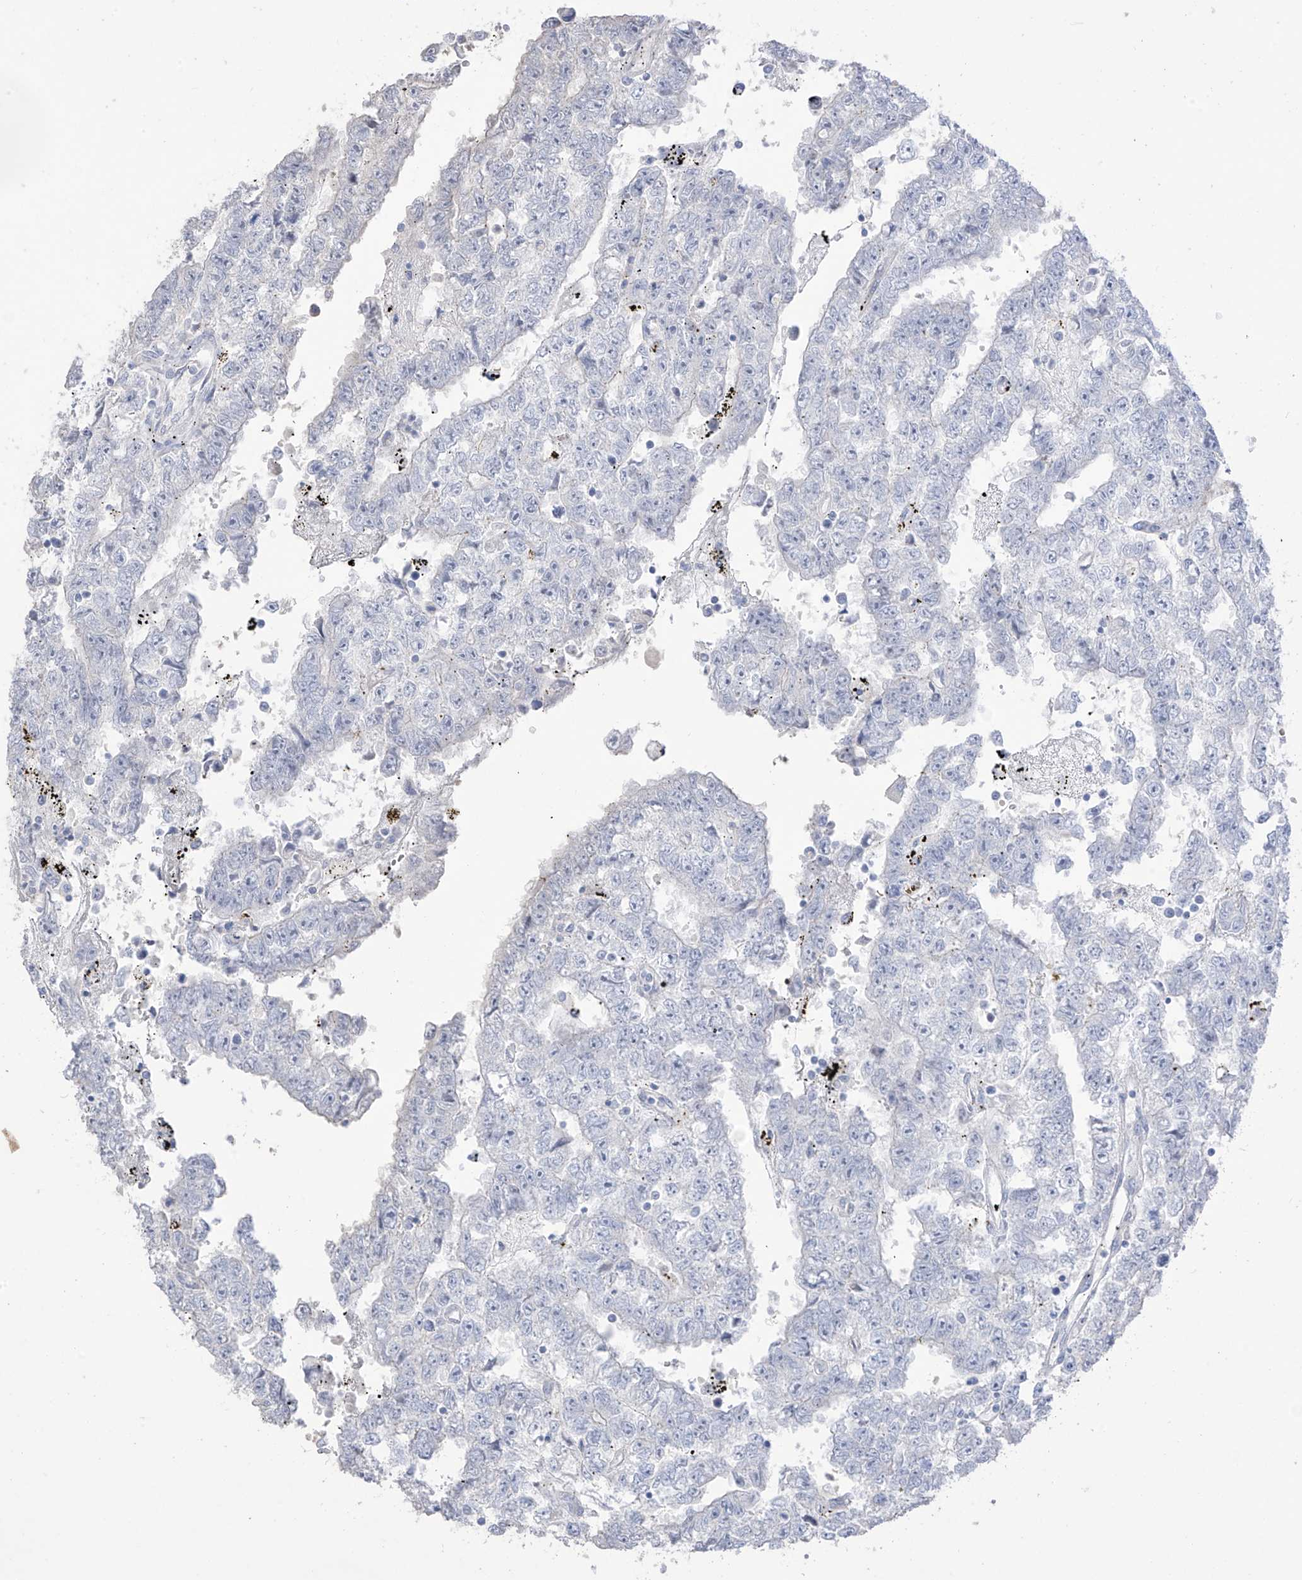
{"staining": {"intensity": "negative", "quantity": "none", "location": "none"}, "tissue": "testis cancer", "cell_type": "Tumor cells", "image_type": "cancer", "snomed": [{"axis": "morphology", "description": "Carcinoma, Embryonal, NOS"}, {"axis": "topography", "description": "Testis"}], "caption": "This is an IHC histopathology image of testis cancer (embryonal carcinoma). There is no staining in tumor cells.", "gene": "ASPRV1", "patient": {"sex": "male", "age": 25}}